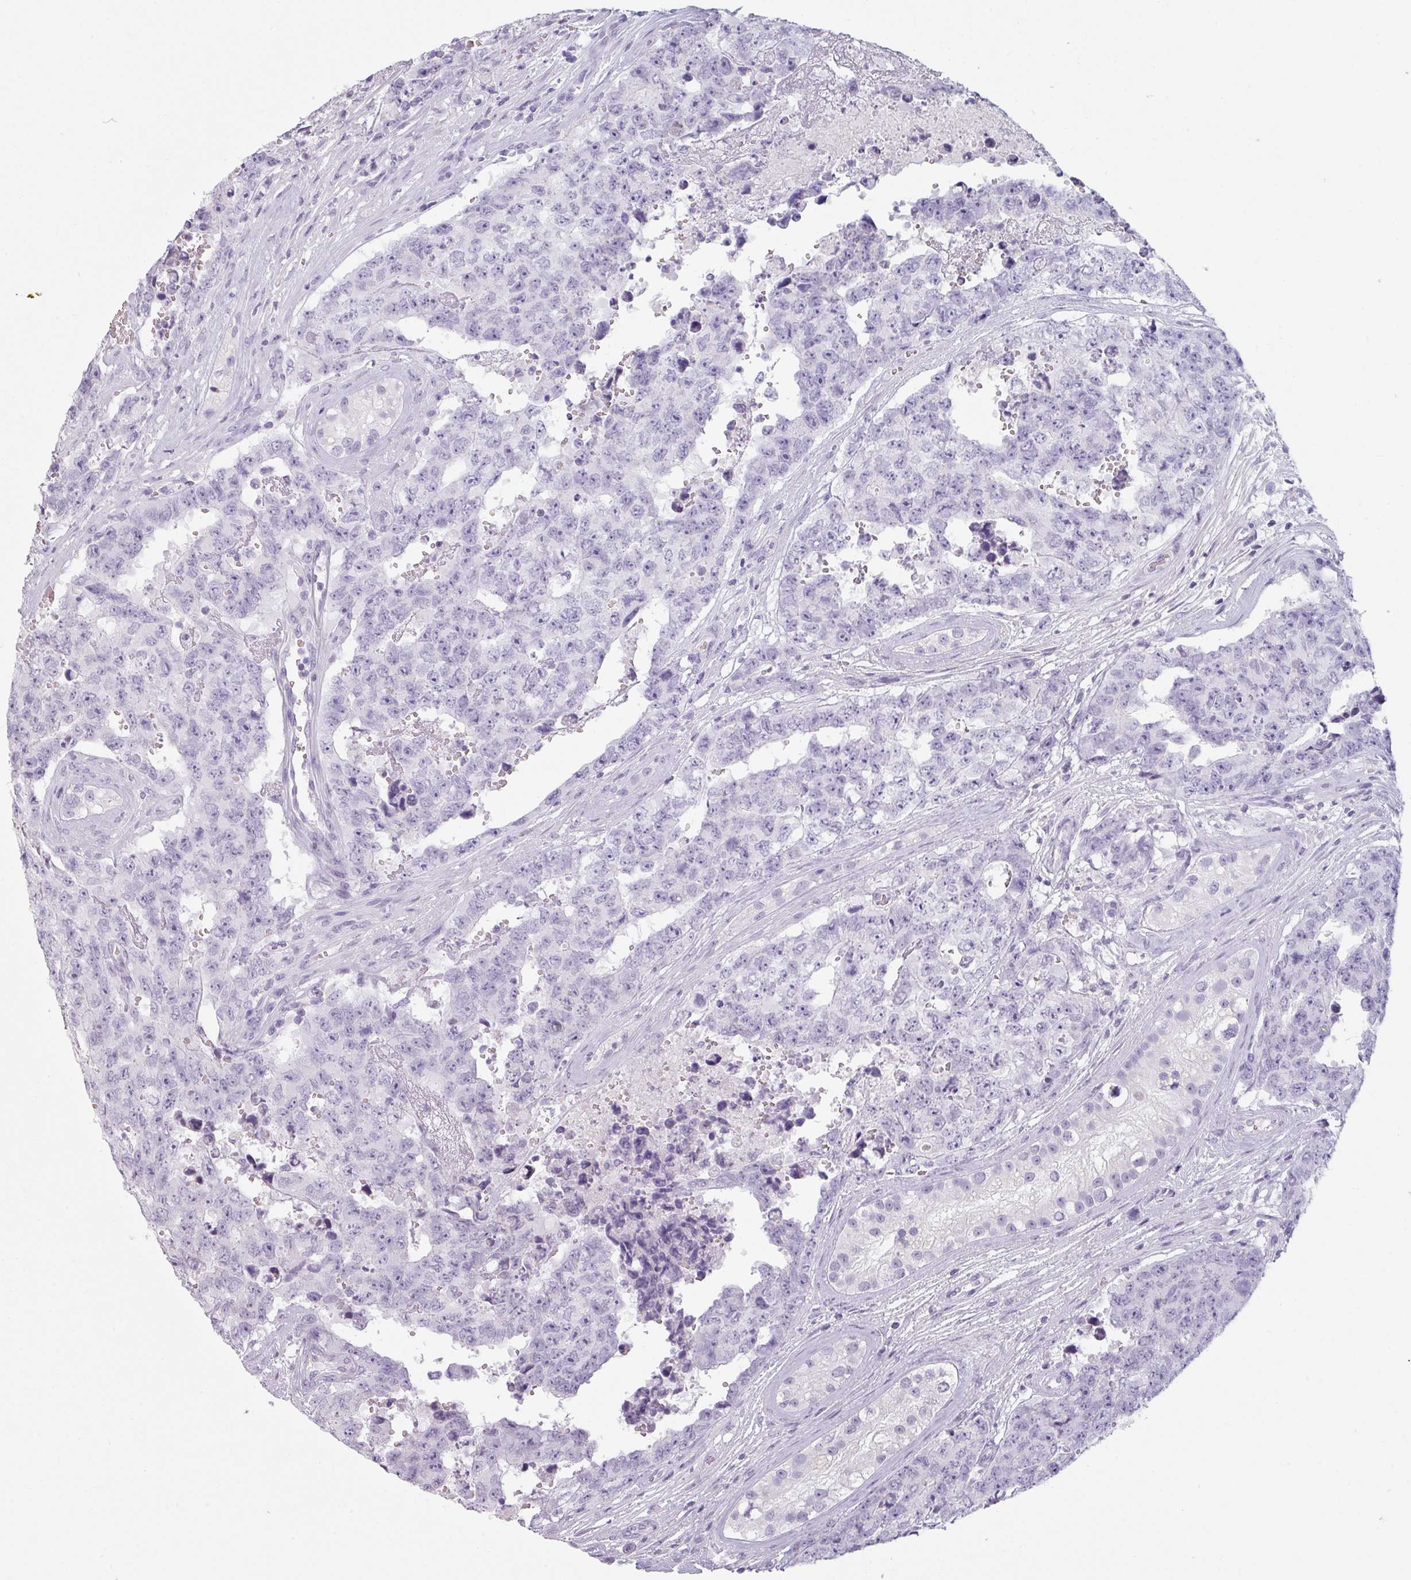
{"staining": {"intensity": "negative", "quantity": "none", "location": "none"}, "tissue": "testis cancer", "cell_type": "Tumor cells", "image_type": "cancer", "snomed": [{"axis": "morphology", "description": "Normal tissue, NOS"}, {"axis": "morphology", "description": "Carcinoma, Embryonal, NOS"}, {"axis": "topography", "description": "Testis"}, {"axis": "topography", "description": "Epididymis"}], "caption": "Testis embryonal carcinoma stained for a protein using immunohistochemistry (IHC) exhibits no positivity tumor cells.", "gene": "SFTPA1", "patient": {"sex": "male", "age": 25}}